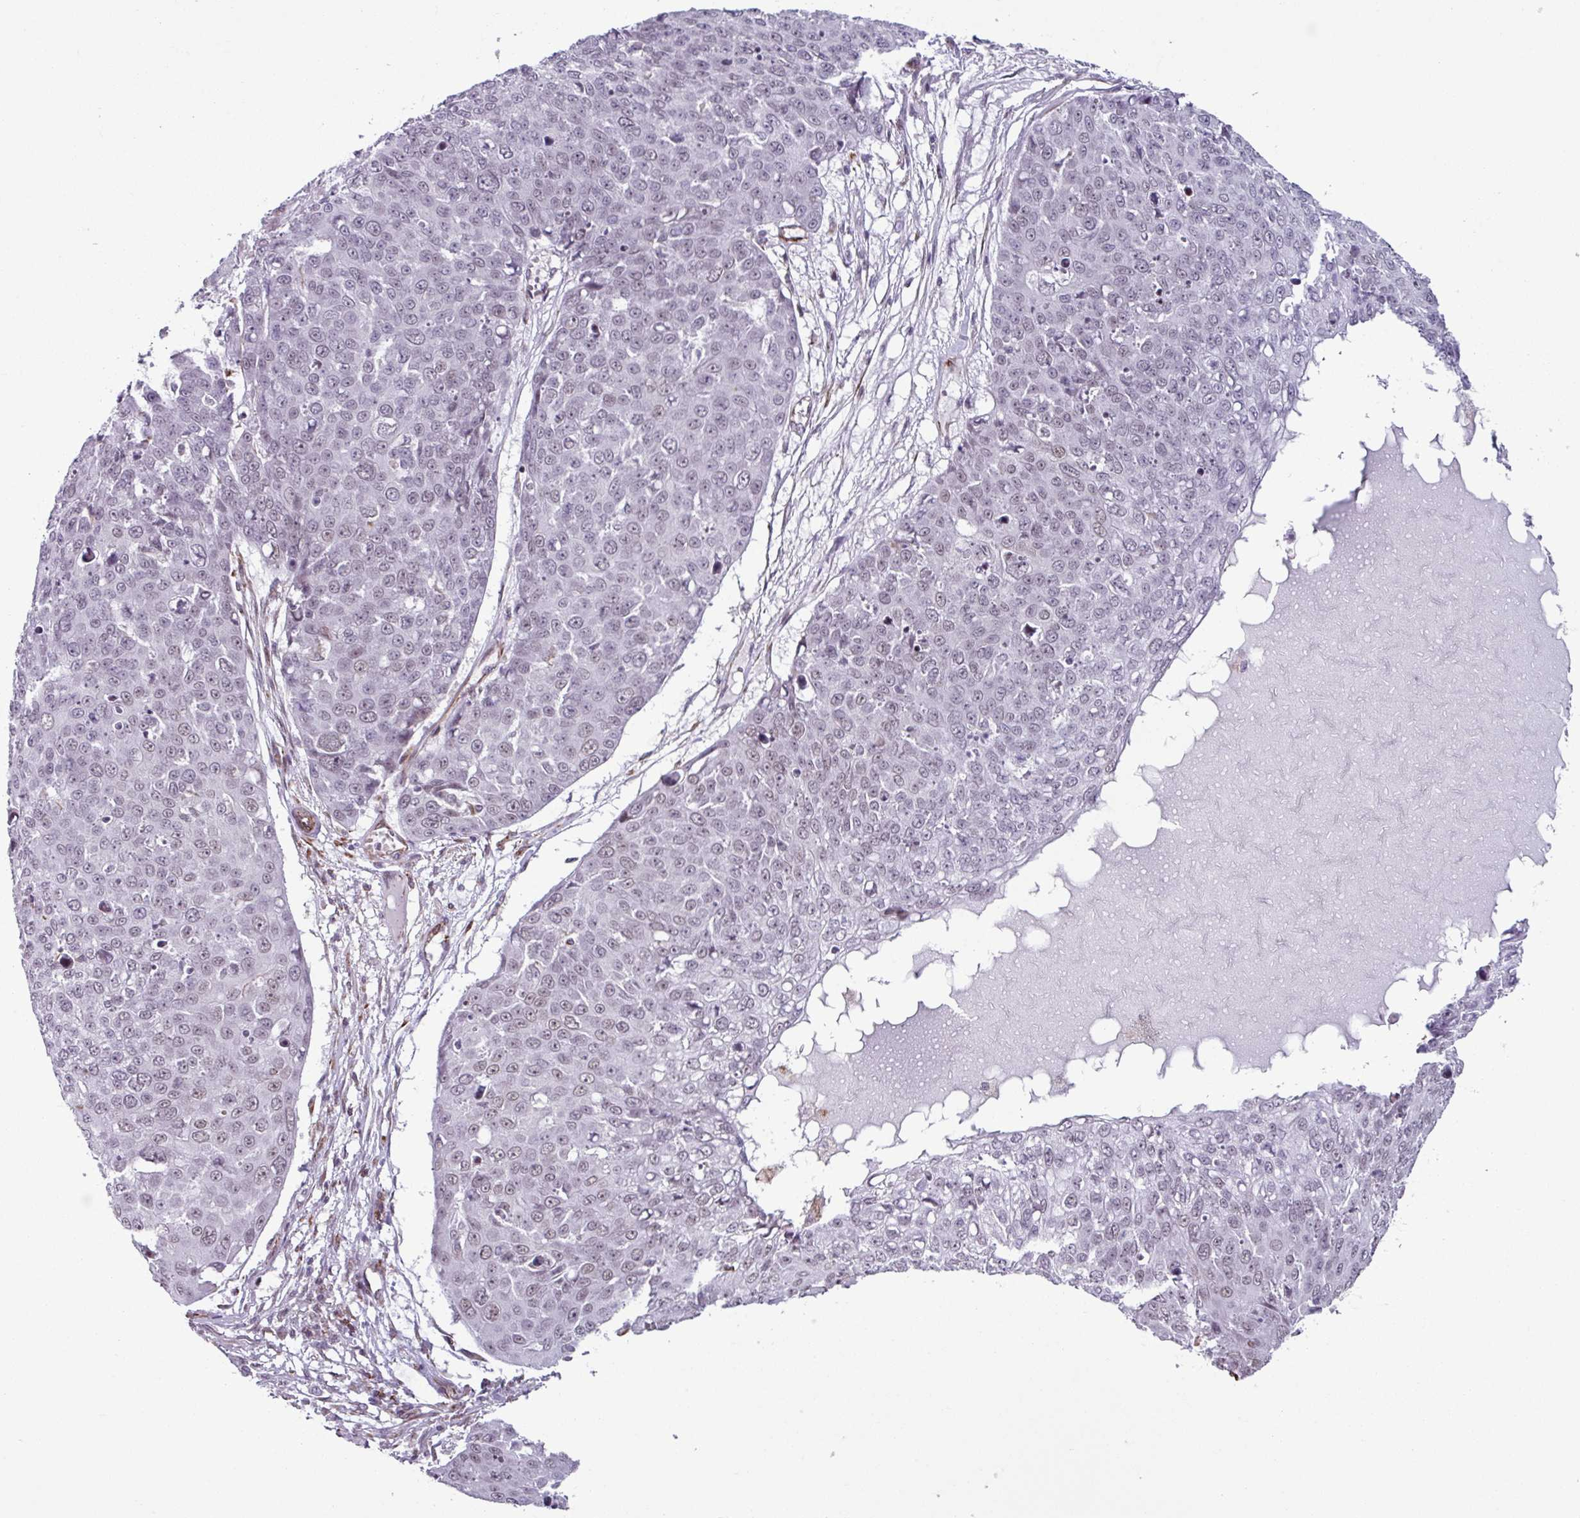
{"staining": {"intensity": "weak", "quantity": "<25%", "location": "nuclear"}, "tissue": "skin cancer", "cell_type": "Tumor cells", "image_type": "cancer", "snomed": [{"axis": "morphology", "description": "Squamous cell carcinoma, NOS"}, {"axis": "topography", "description": "Skin"}], "caption": "Immunohistochemistry (IHC) of human skin cancer (squamous cell carcinoma) displays no positivity in tumor cells. Brightfield microscopy of immunohistochemistry stained with DAB (brown) and hematoxylin (blue), captured at high magnification.", "gene": "CHD3", "patient": {"sex": "male", "age": 71}}